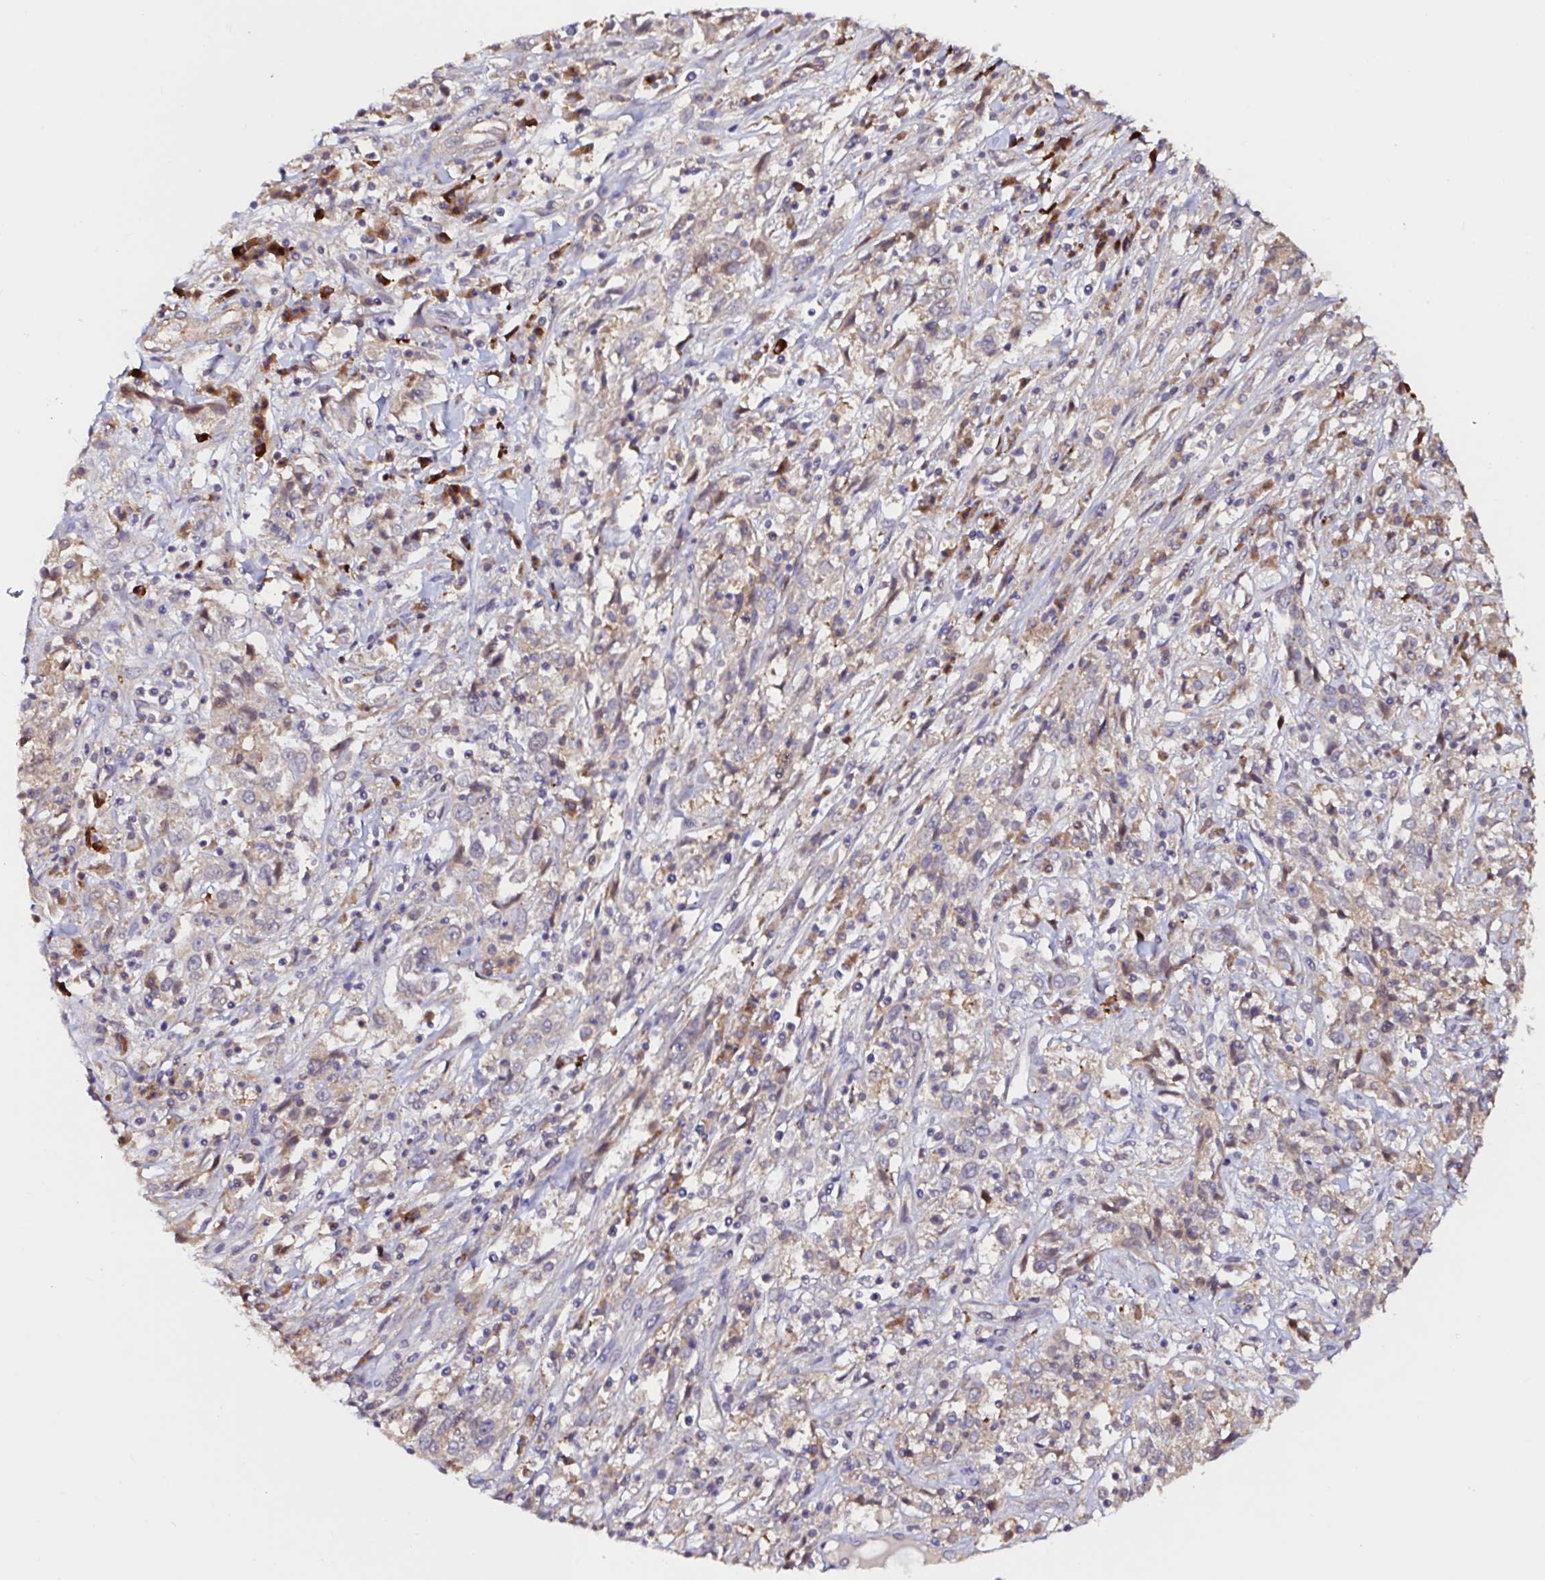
{"staining": {"intensity": "negative", "quantity": "none", "location": "none"}, "tissue": "cervical cancer", "cell_type": "Tumor cells", "image_type": "cancer", "snomed": [{"axis": "morphology", "description": "Adenocarcinoma, NOS"}, {"axis": "topography", "description": "Cervix"}], "caption": "The immunohistochemistry (IHC) photomicrograph has no significant staining in tumor cells of cervical cancer (adenocarcinoma) tissue.", "gene": "RSRP1", "patient": {"sex": "female", "age": 40}}